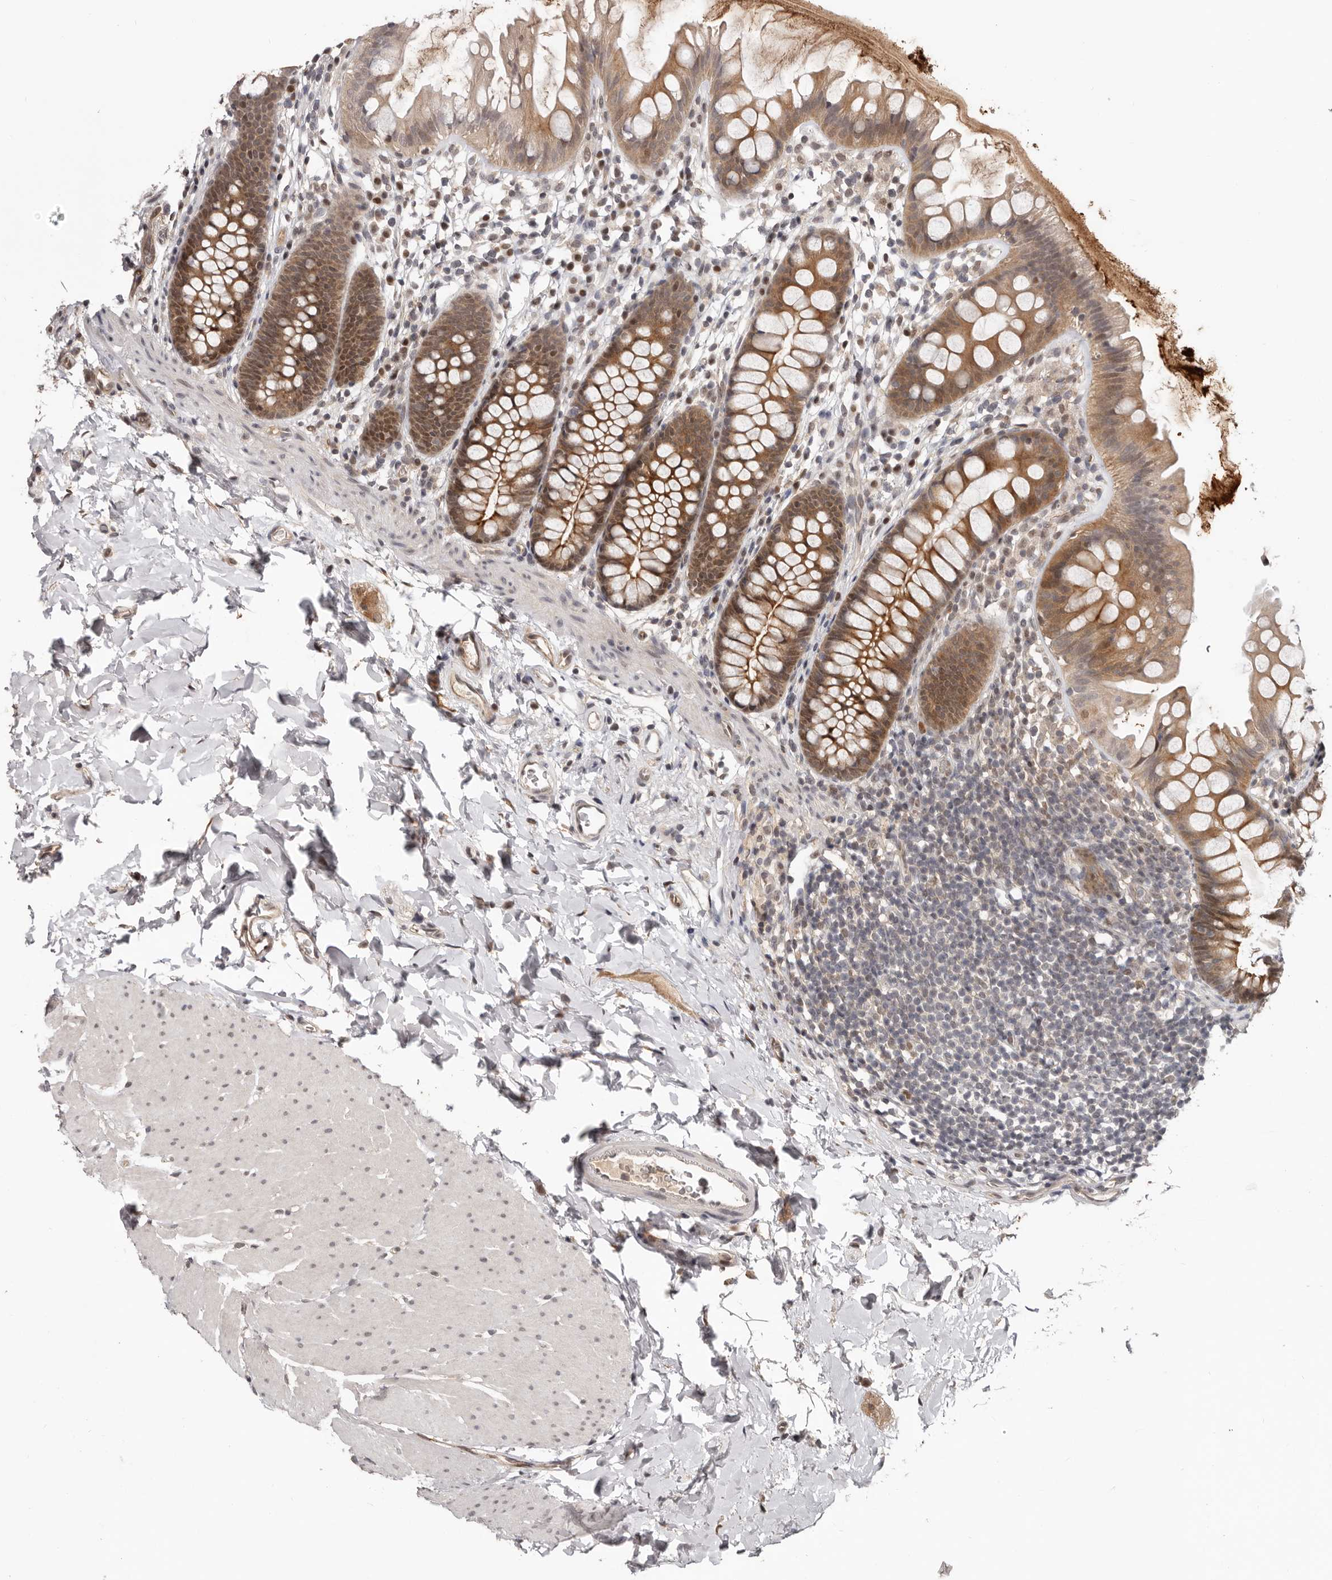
{"staining": {"intensity": "weak", "quantity": ">75%", "location": "cytoplasmic/membranous"}, "tissue": "colon", "cell_type": "Endothelial cells", "image_type": "normal", "snomed": [{"axis": "morphology", "description": "Normal tissue, NOS"}, {"axis": "topography", "description": "Colon"}], "caption": "The histopathology image demonstrates staining of normal colon, revealing weak cytoplasmic/membranous protein expression (brown color) within endothelial cells.", "gene": "TBX5", "patient": {"sex": "female", "age": 62}}